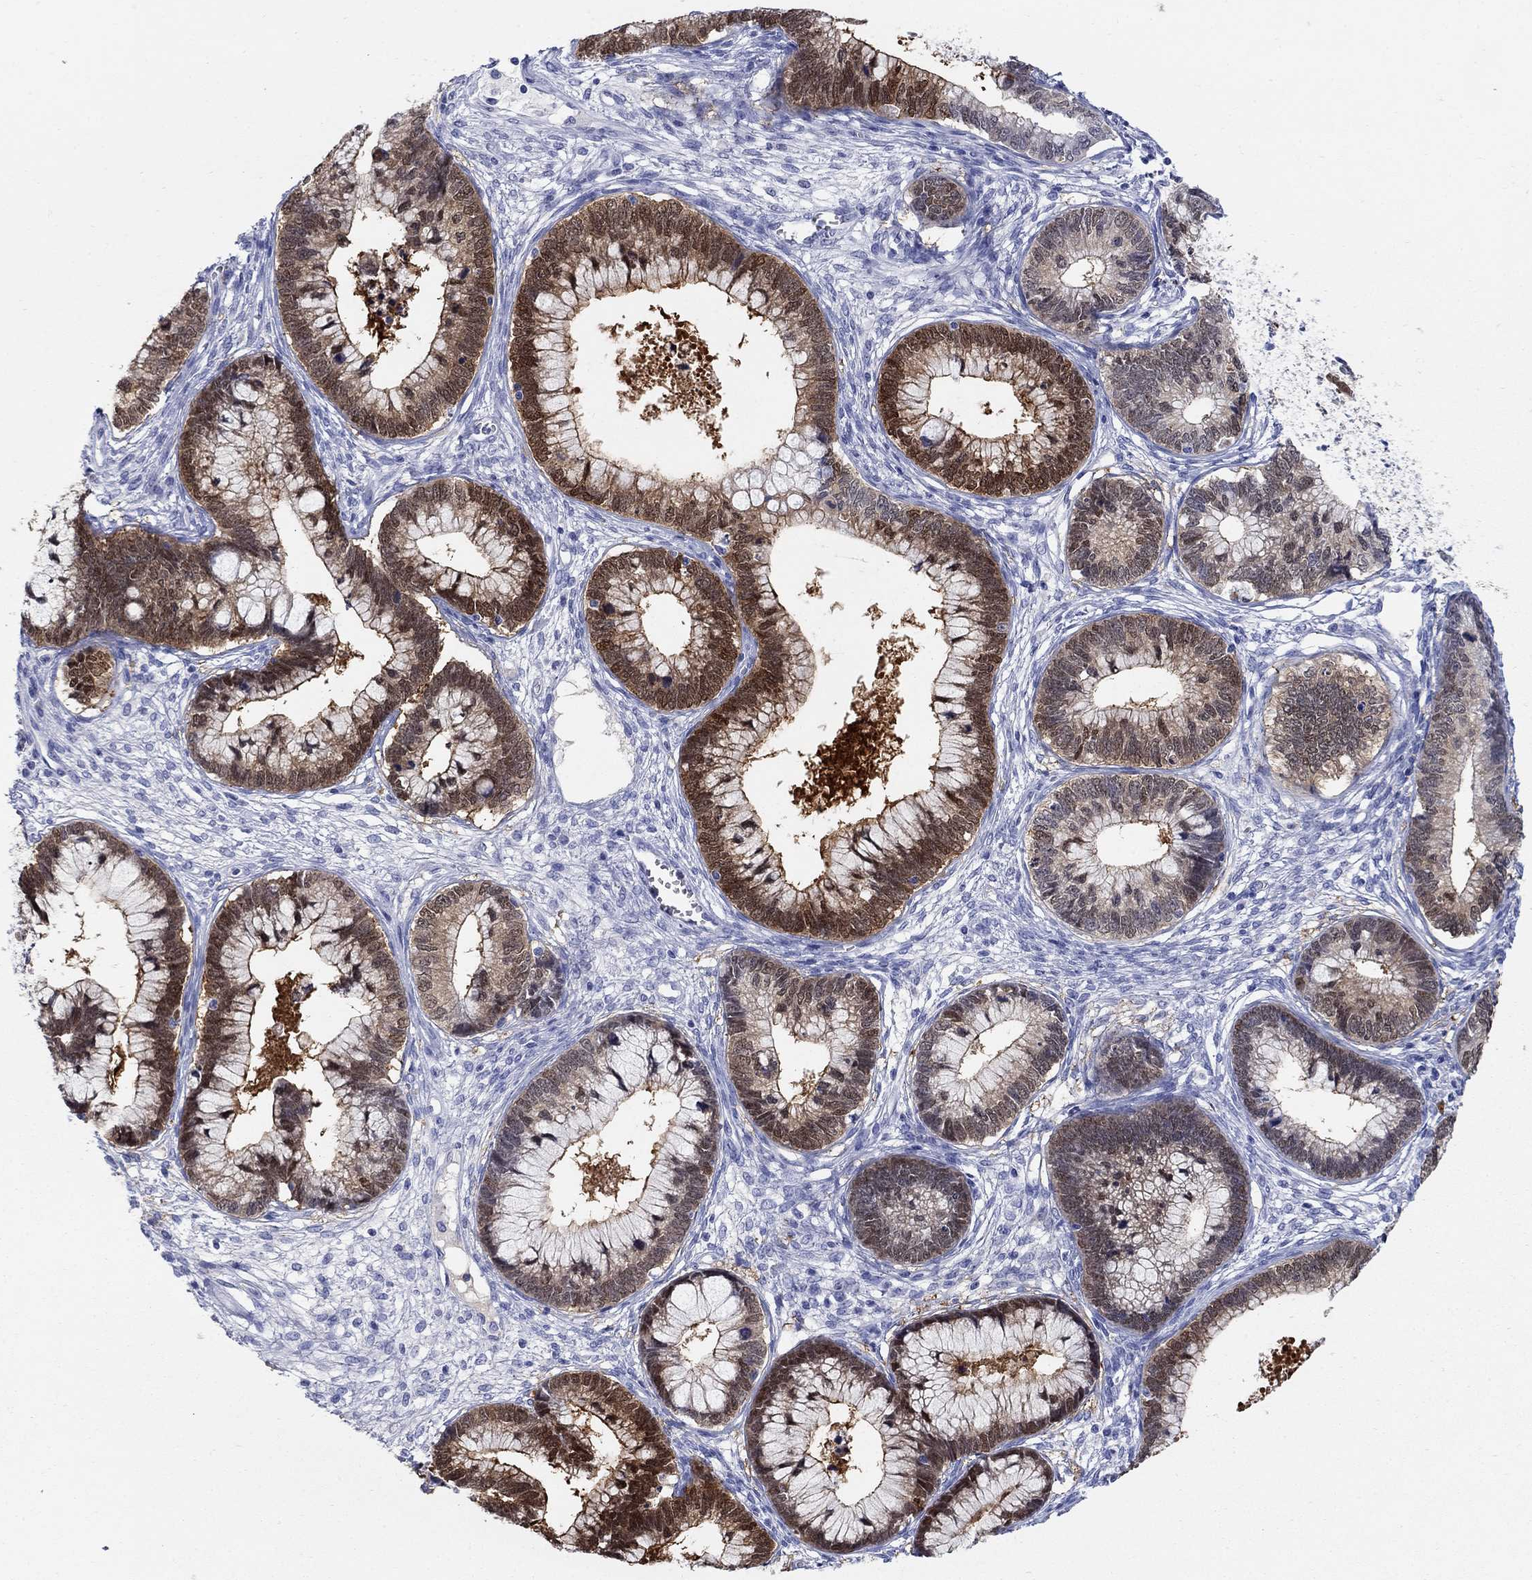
{"staining": {"intensity": "moderate", "quantity": "25%-75%", "location": "cytoplasmic/membranous"}, "tissue": "cervical cancer", "cell_type": "Tumor cells", "image_type": "cancer", "snomed": [{"axis": "morphology", "description": "Adenocarcinoma, NOS"}, {"axis": "topography", "description": "Cervix"}], "caption": "Approximately 25%-75% of tumor cells in human cervical adenocarcinoma demonstrate moderate cytoplasmic/membranous protein positivity as visualized by brown immunohistochemical staining.", "gene": "AKR1C2", "patient": {"sex": "female", "age": 44}}